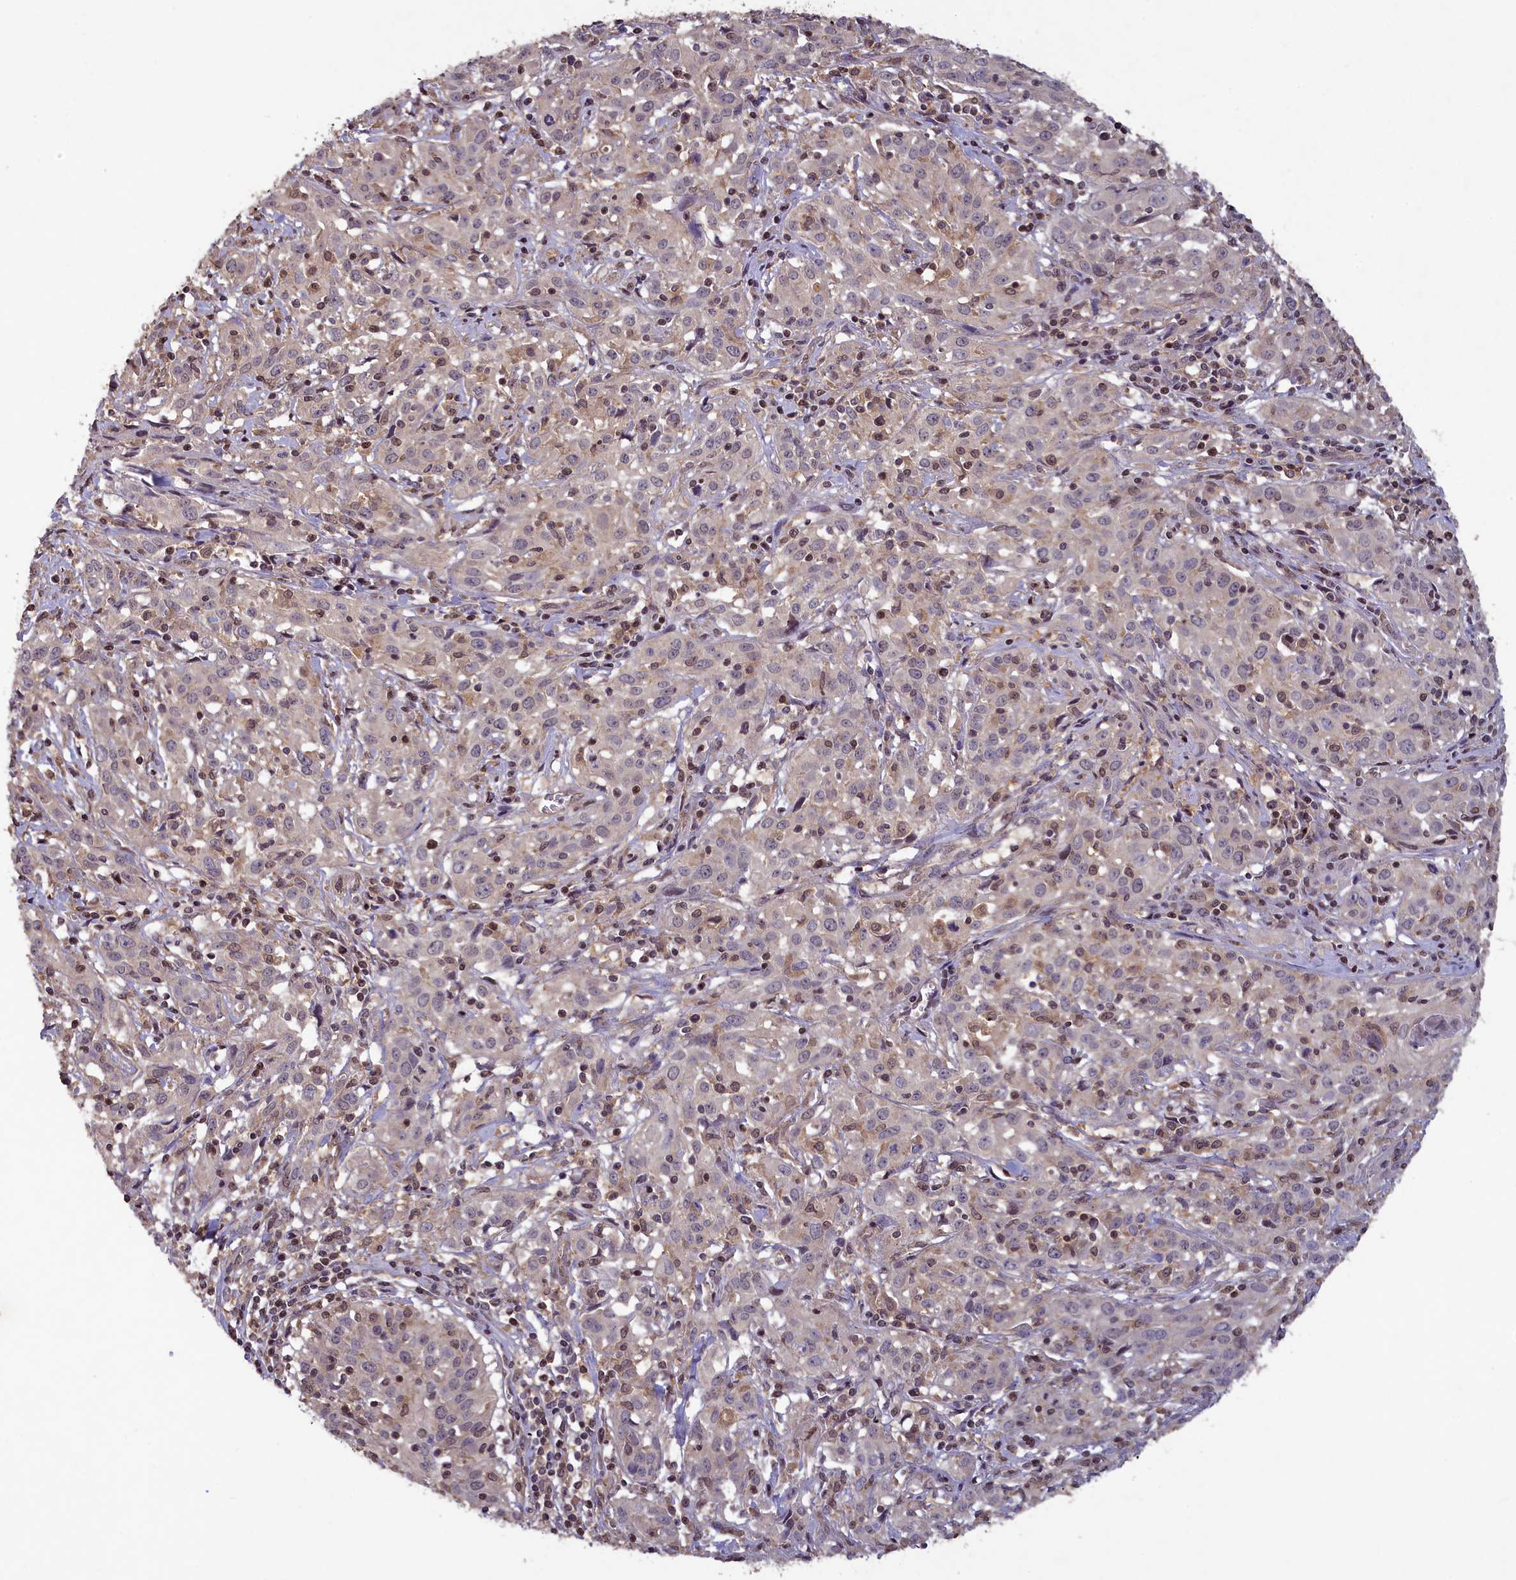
{"staining": {"intensity": "weak", "quantity": "<25%", "location": "cytoplasmic/membranous,nuclear"}, "tissue": "cervical cancer", "cell_type": "Tumor cells", "image_type": "cancer", "snomed": [{"axis": "morphology", "description": "Squamous cell carcinoma, NOS"}, {"axis": "topography", "description": "Cervix"}], "caption": "High power microscopy photomicrograph of an immunohistochemistry (IHC) image of squamous cell carcinoma (cervical), revealing no significant positivity in tumor cells. (Stains: DAB (3,3'-diaminobenzidine) immunohistochemistry with hematoxylin counter stain, Microscopy: brightfield microscopy at high magnification).", "gene": "NUBP1", "patient": {"sex": "female", "age": 57}}